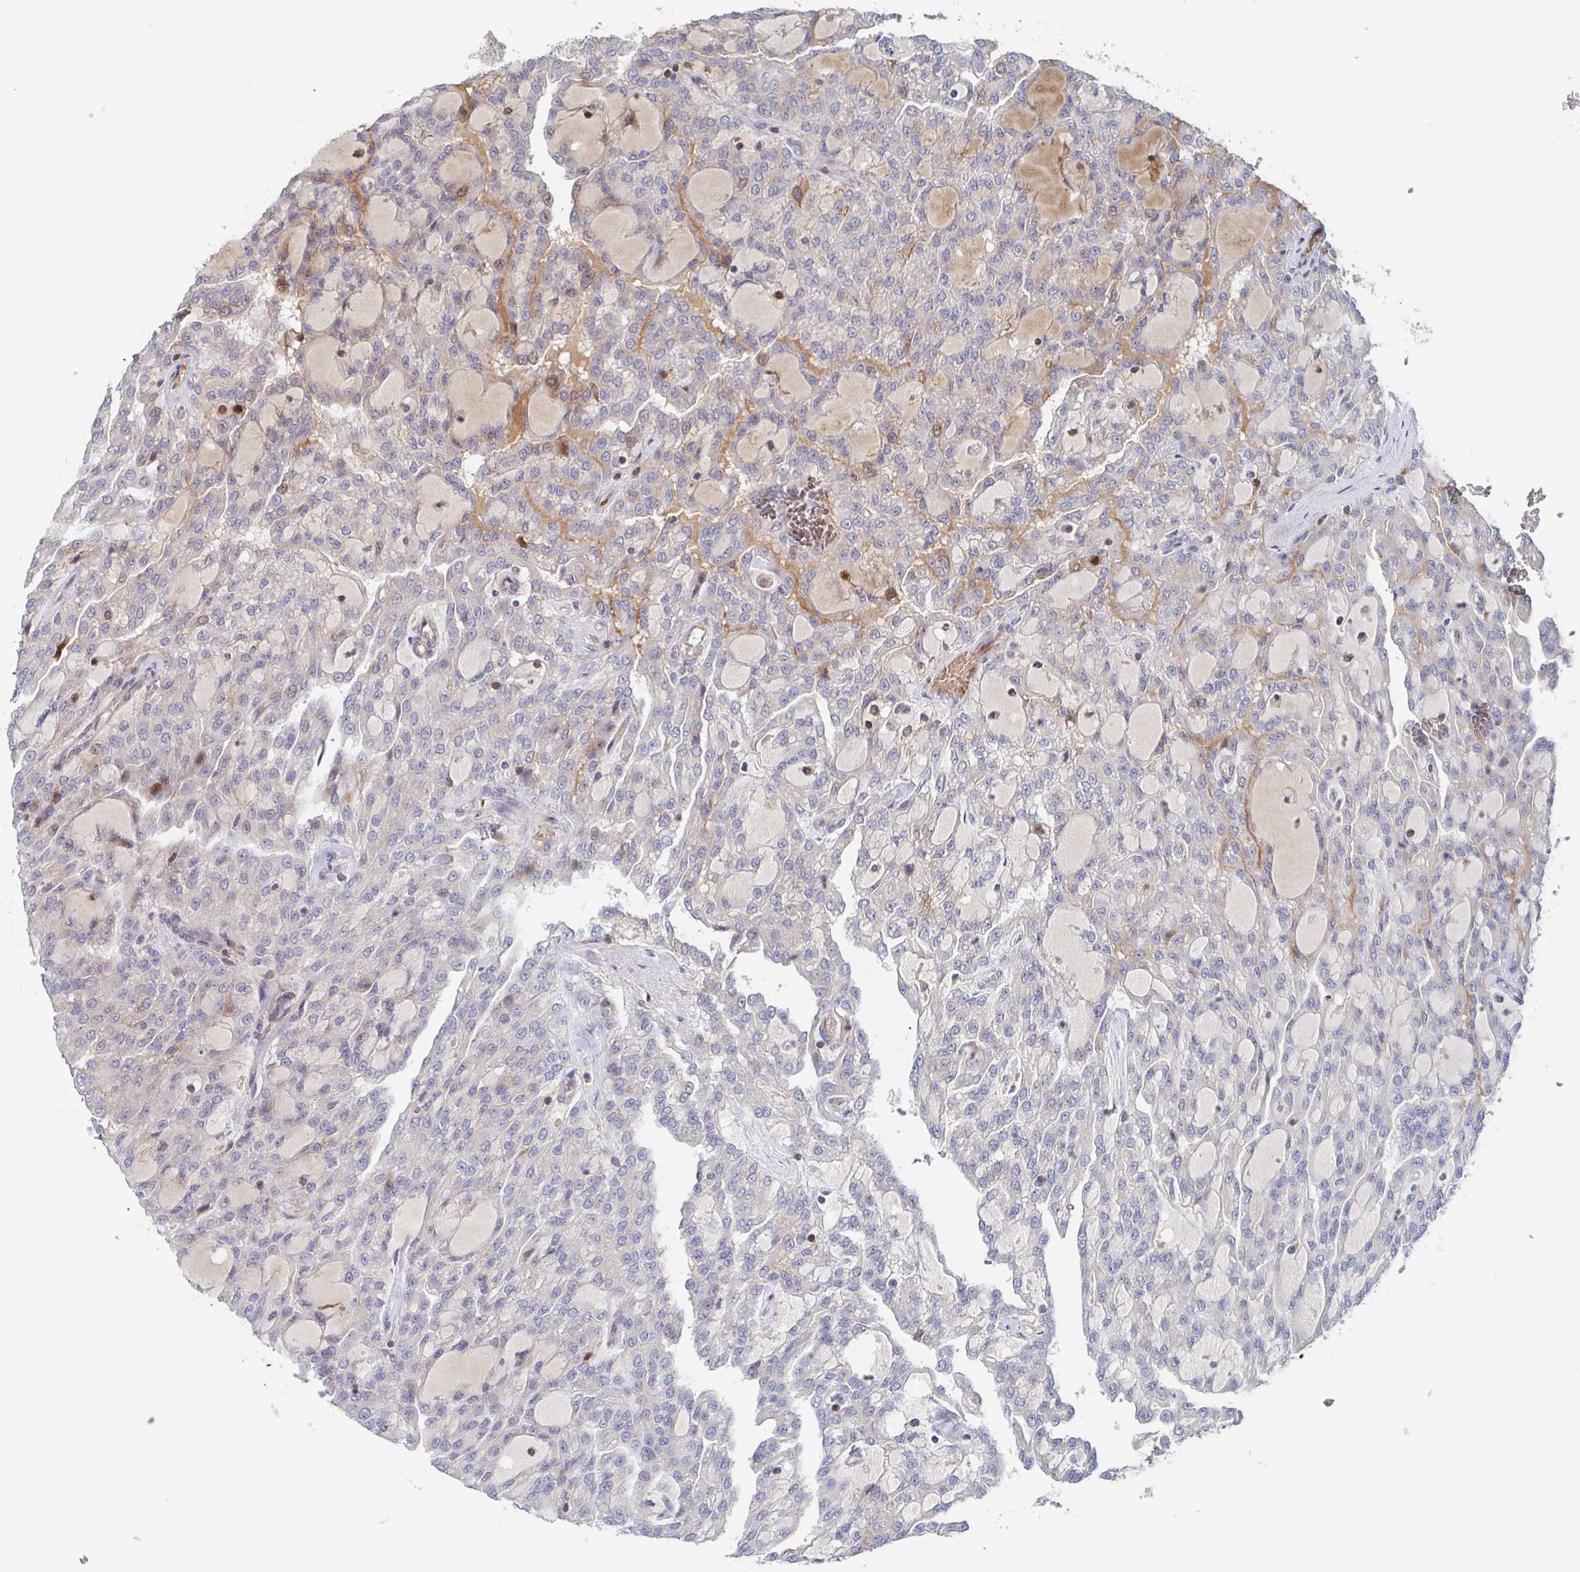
{"staining": {"intensity": "negative", "quantity": "none", "location": "none"}, "tissue": "renal cancer", "cell_type": "Tumor cells", "image_type": "cancer", "snomed": [{"axis": "morphology", "description": "Adenocarcinoma, NOS"}, {"axis": "topography", "description": "Kidney"}], "caption": "Immunohistochemical staining of human renal cancer exhibits no significant expression in tumor cells. (Brightfield microscopy of DAB immunohistochemistry at high magnification).", "gene": "DHRS12", "patient": {"sex": "male", "age": 63}}